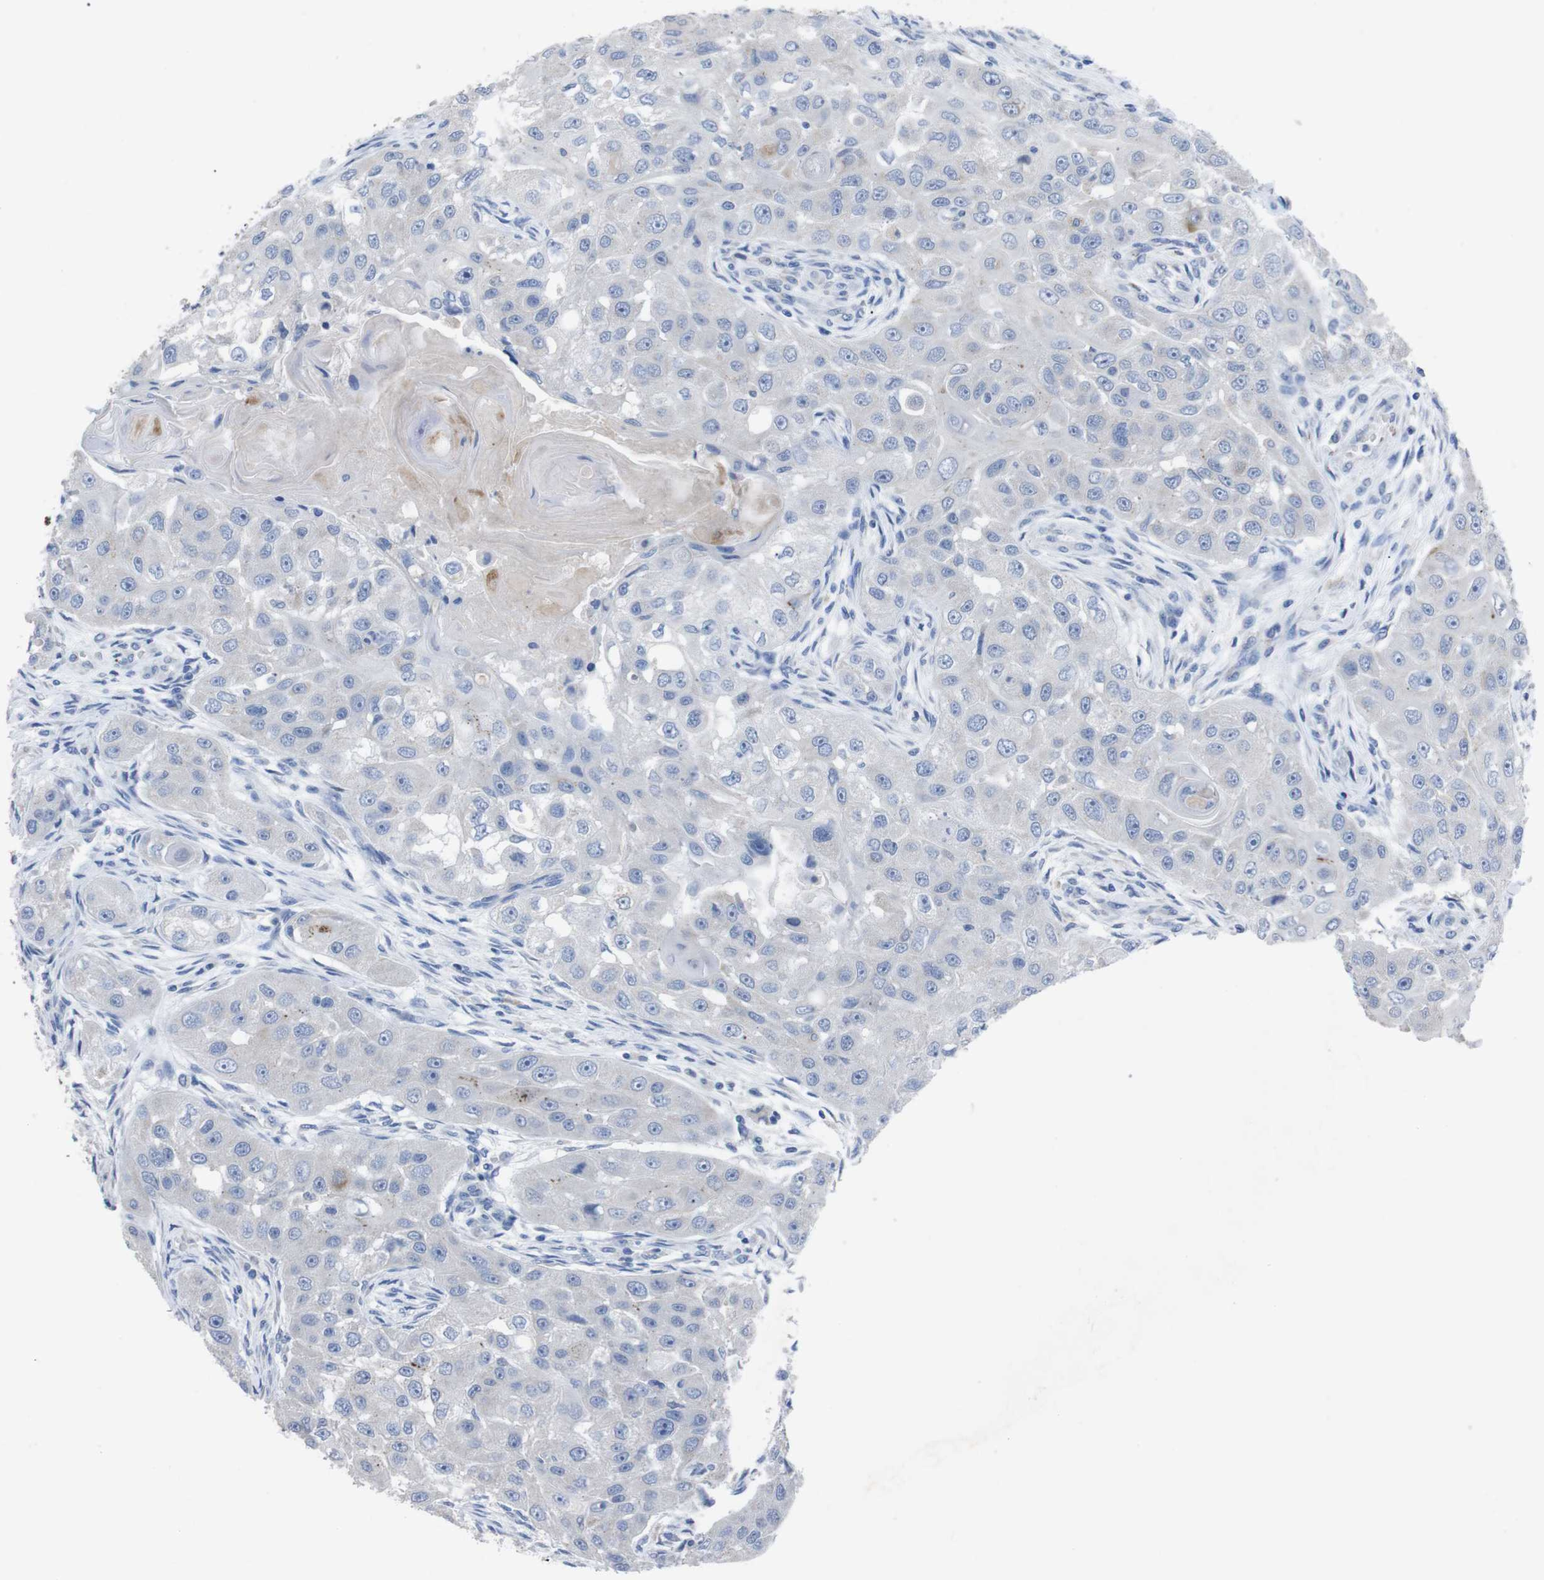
{"staining": {"intensity": "negative", "quantity": "none", "location": "none"}, "tissue": "head and neck cancer", "cell_type": "Tumor cells", "image_type": "cancer", "snomed": [{"axis": "morphology", "description": "Normal tissue, NOS"}, {"axis": "morphology", "description": "Squamous cell carcinoma, NOS"}, {"axis": "topography", "description": "Skeletal muscle"}, {"axis": "topography", "description": "Head-Neck"}], "caption": "The immunohistochemistry photomicrograph has no significant positivity in tumor cells of head and neck cancer (squamous cell carcinoma) tissue.", "gene": "GJB2", "patient": {"sex": "male", "age": 51}}